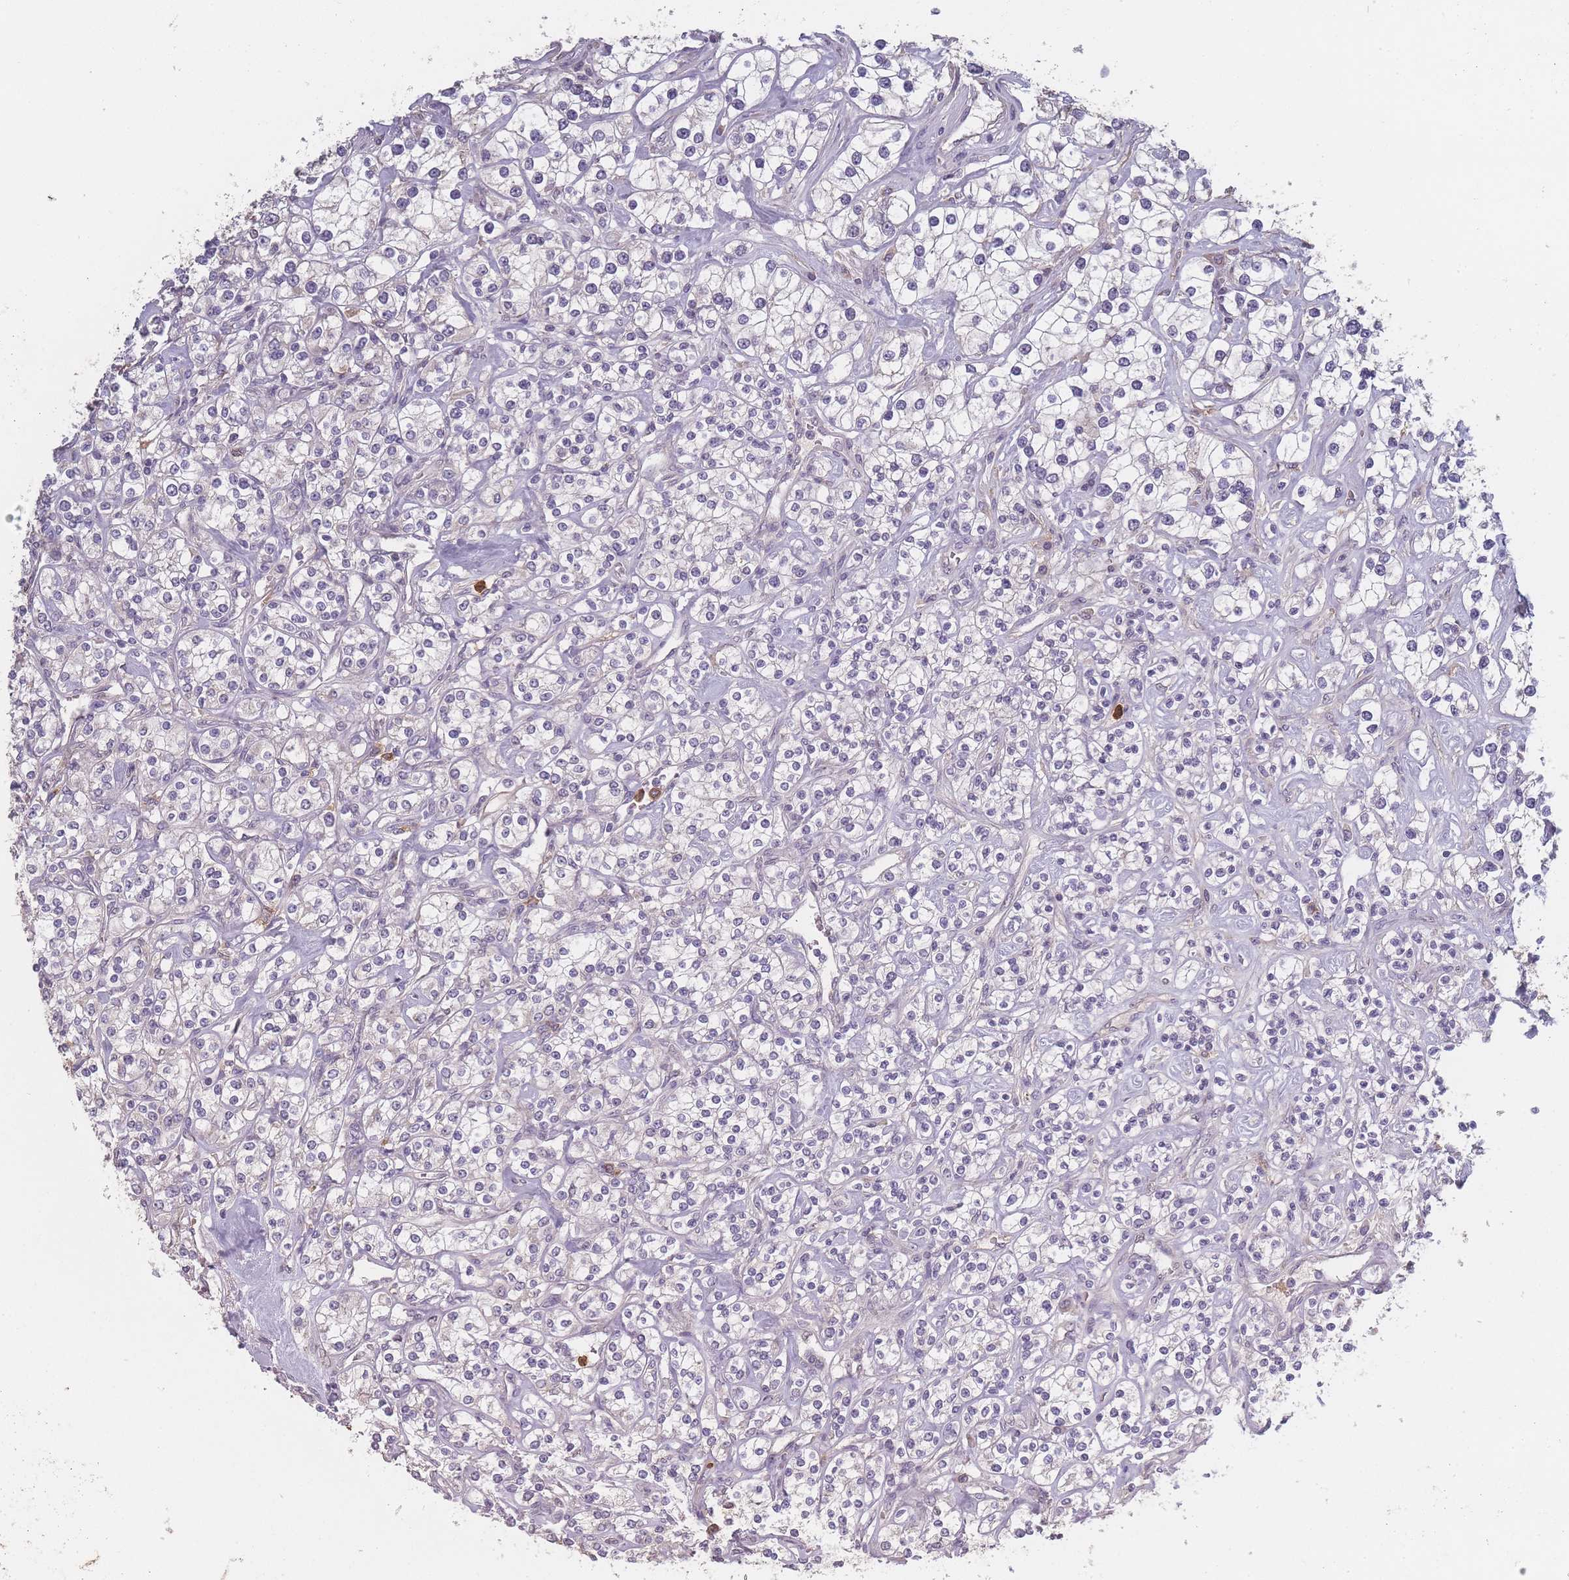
{"staining": {"intensity": "negative", "quantity": "none", "location": "none"}, "tissue": "renal cancer", "cell_type": "Tumor cells", "image_type": "cancer", "snomed": [{"axis": "morphology", "description": "Adenocarcinoma, NOS"}, {"axis": "topography", "description": "Kidney"}], "caption": "This is a image of IHC staining of adenocarcinoma (renal), which shows no positivity in tumor cells. The staining is performed using DAB (3,3'-diaminobenzidine) brown chromogen with nuclei counter-stained in using hematoxylin.", "gene": "BST1", "patient": {"sex": "male", "age": 77}}